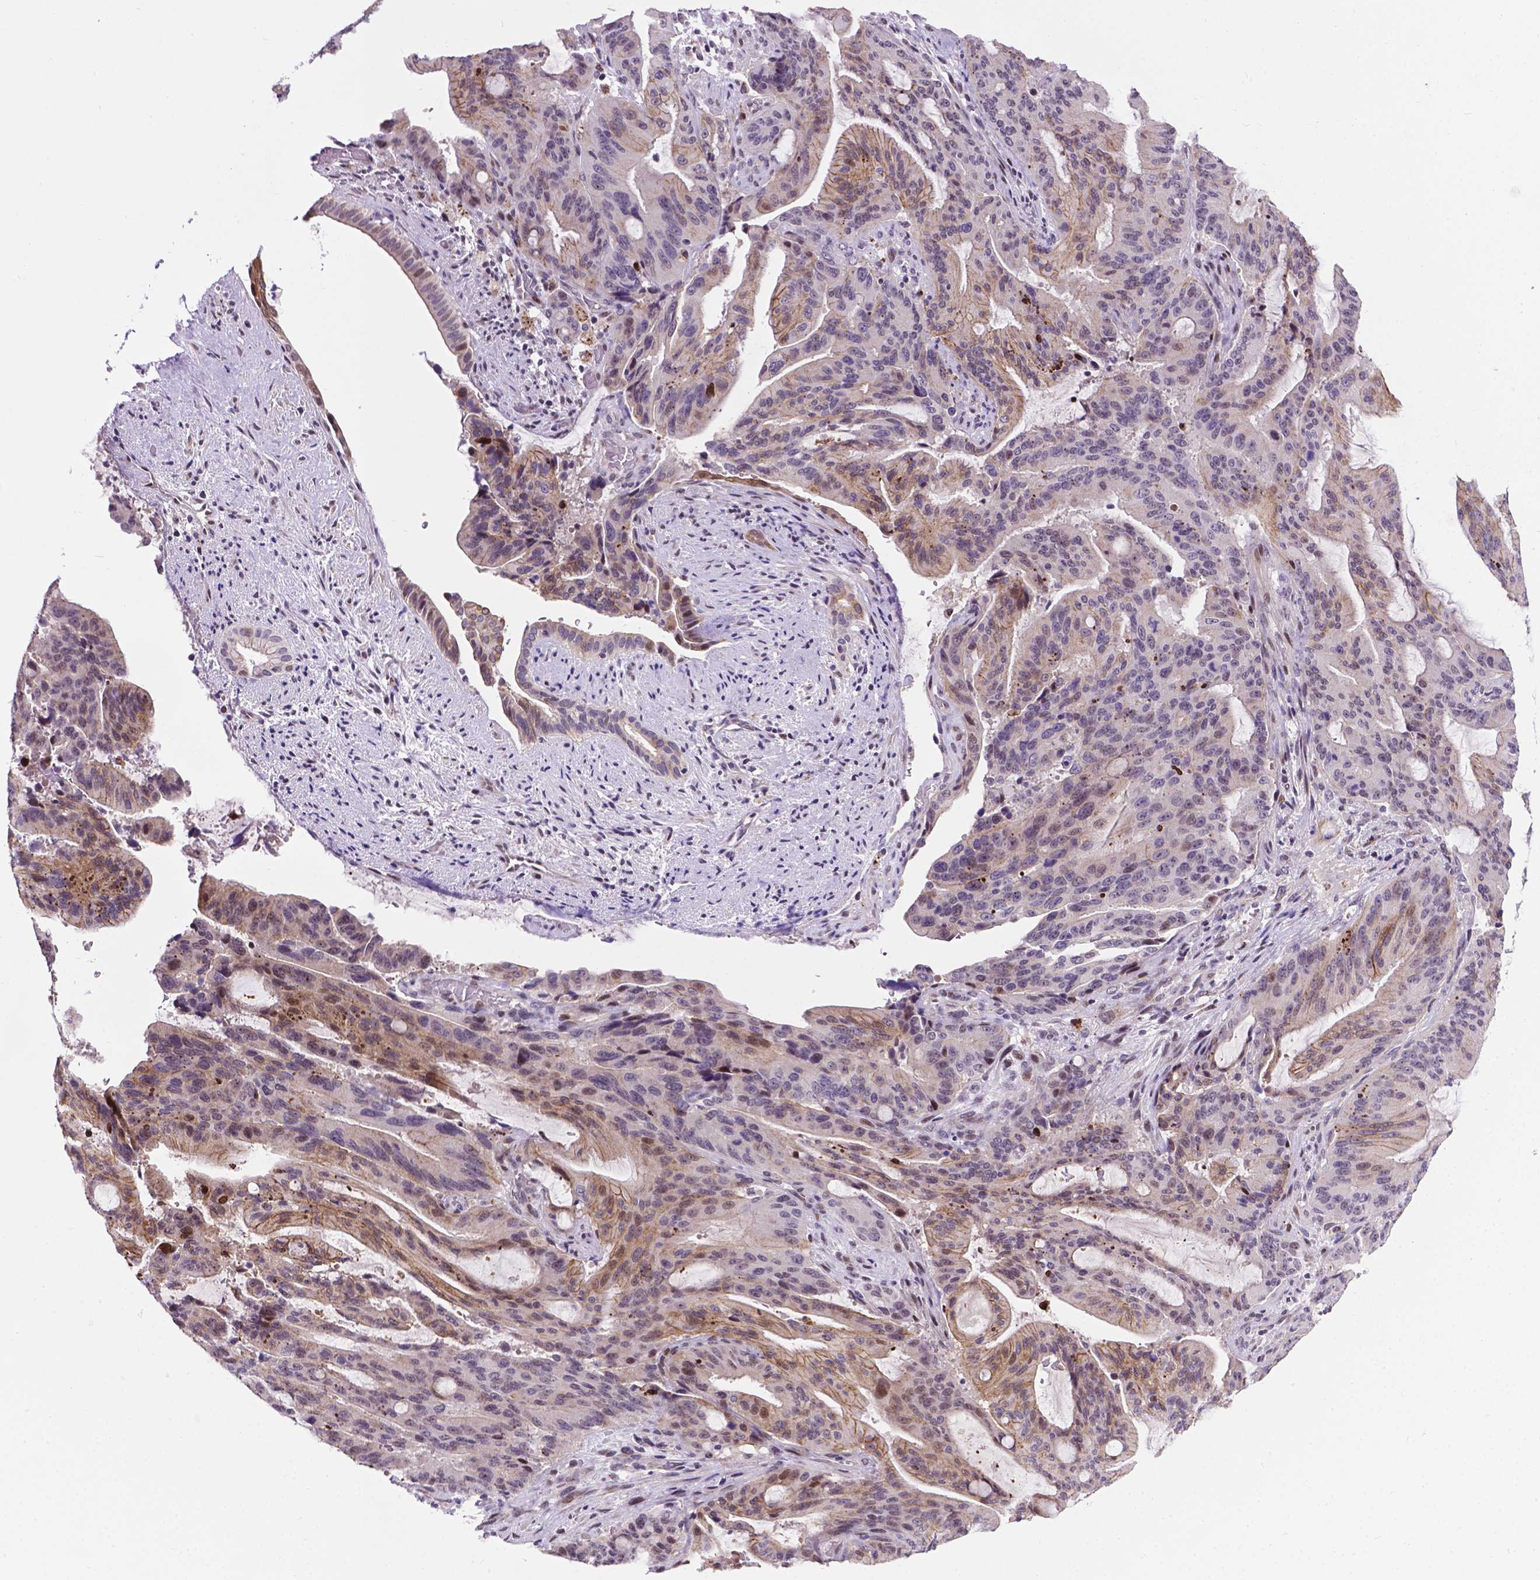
{"staining": {"intensity": "weak", "quantity": "25%-75%", "location": "cytoplasmic/membranous"}, "tissue": "liver cancer", "cell_type": "Tumor cells", "image_type": "cancer", "snomed": [{"axis": "morphology", "description": "Cholangiocarcinoma"}, {"axis": "topography", "description": "Liver"}], "caption": "Protein expression analysis of human liver cancer reveals weak cytoplasmic/membranous staining in about 25%-75% of tumor cells.", "gene": "SMAD3", "patient": {"sex": "female", "age": 73}}